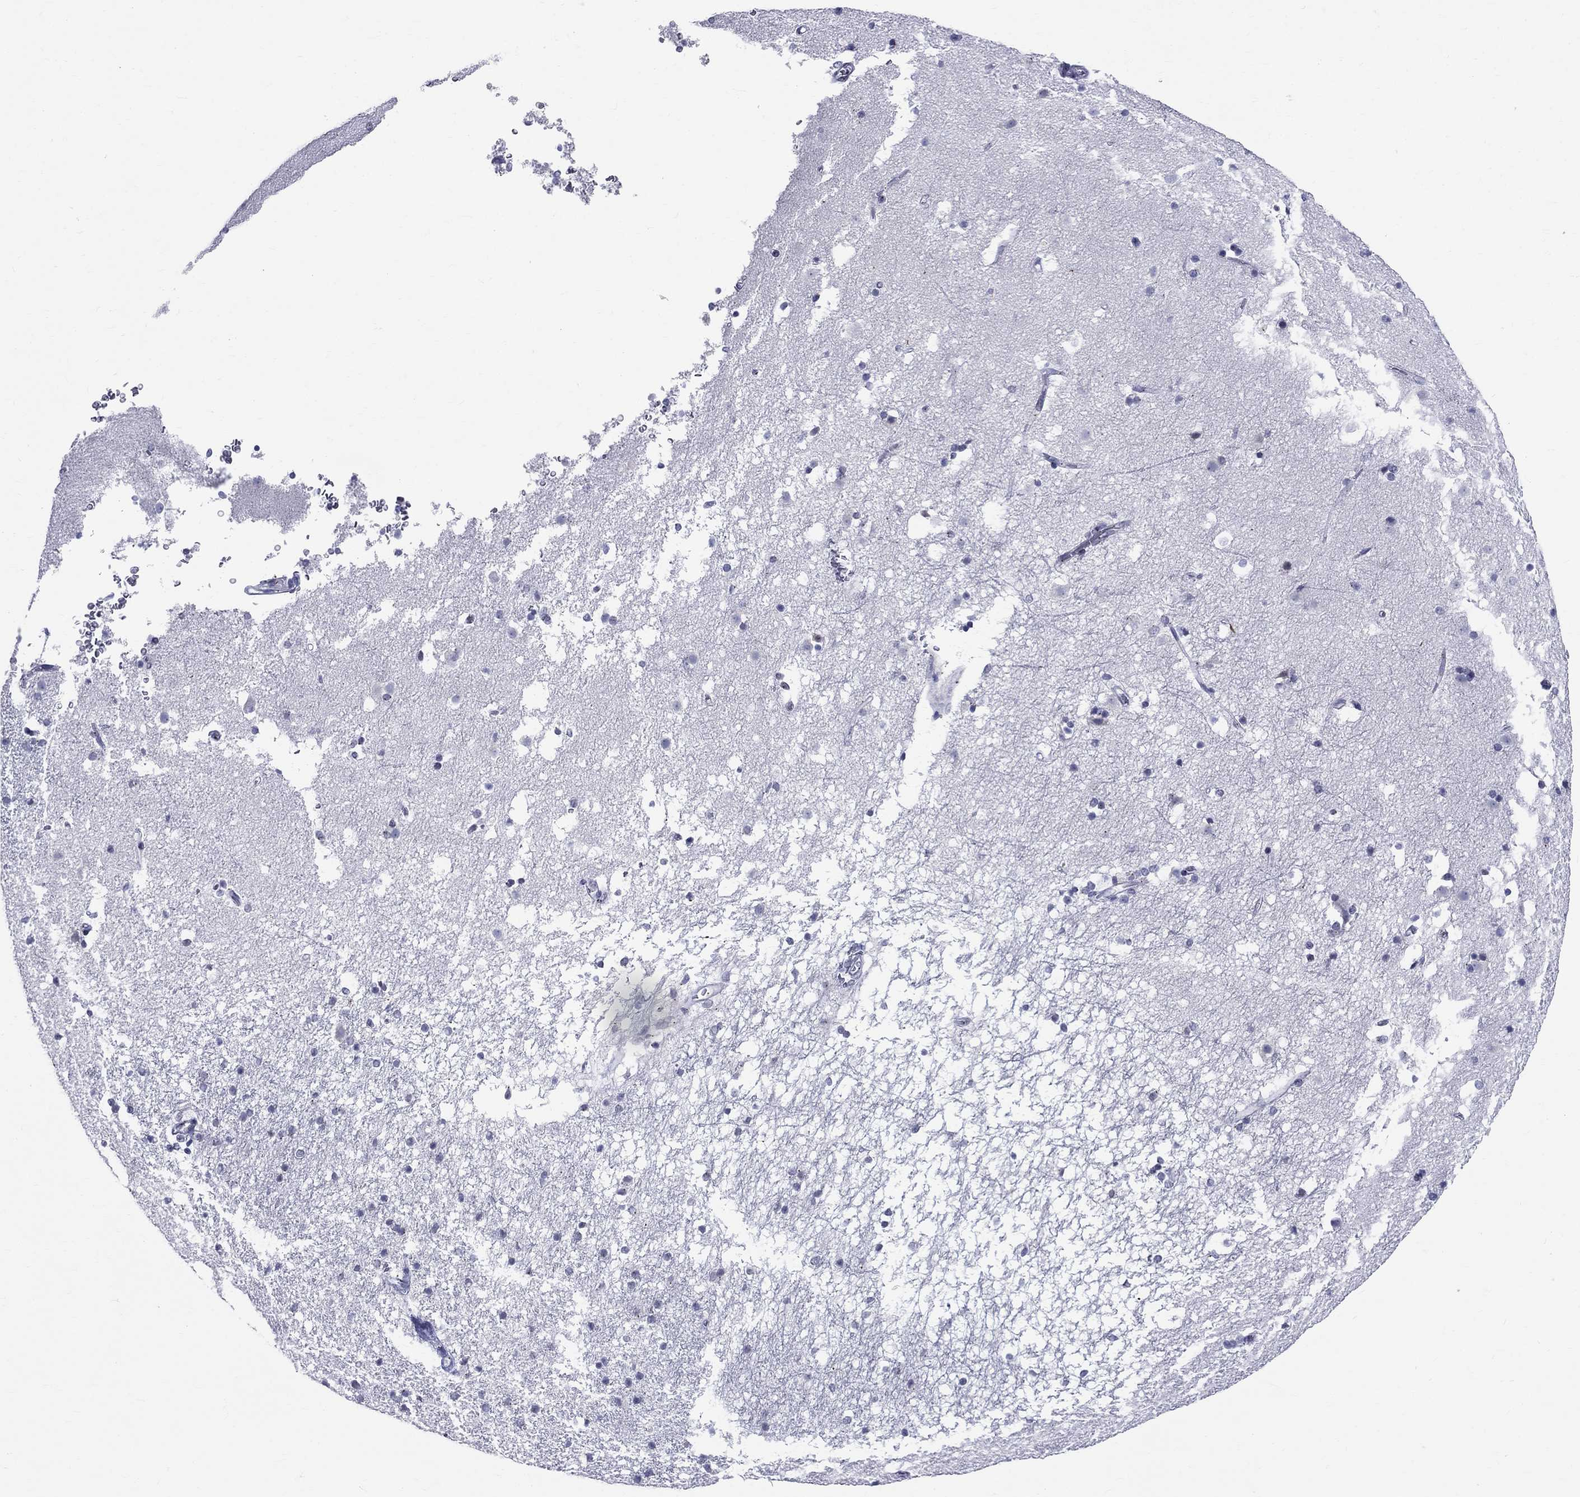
{"staining": {"intensity": "negative", "quantity": "none", "location": "none"}, "tissue": "caudate", "cell_type": "Glial cells", "image_type": "normal", "snomed": [{"axis": "morphology", "description": "Normal tissue, NOS"}, {"axis": "topography", "description": "Lateral ventricle wall"}], "caption": "This is an IHC histopathology image of benign caudate. There is no staining in glial cells.", "gene": "CEP43", "patient": {"sex": "female", "age": 71}}